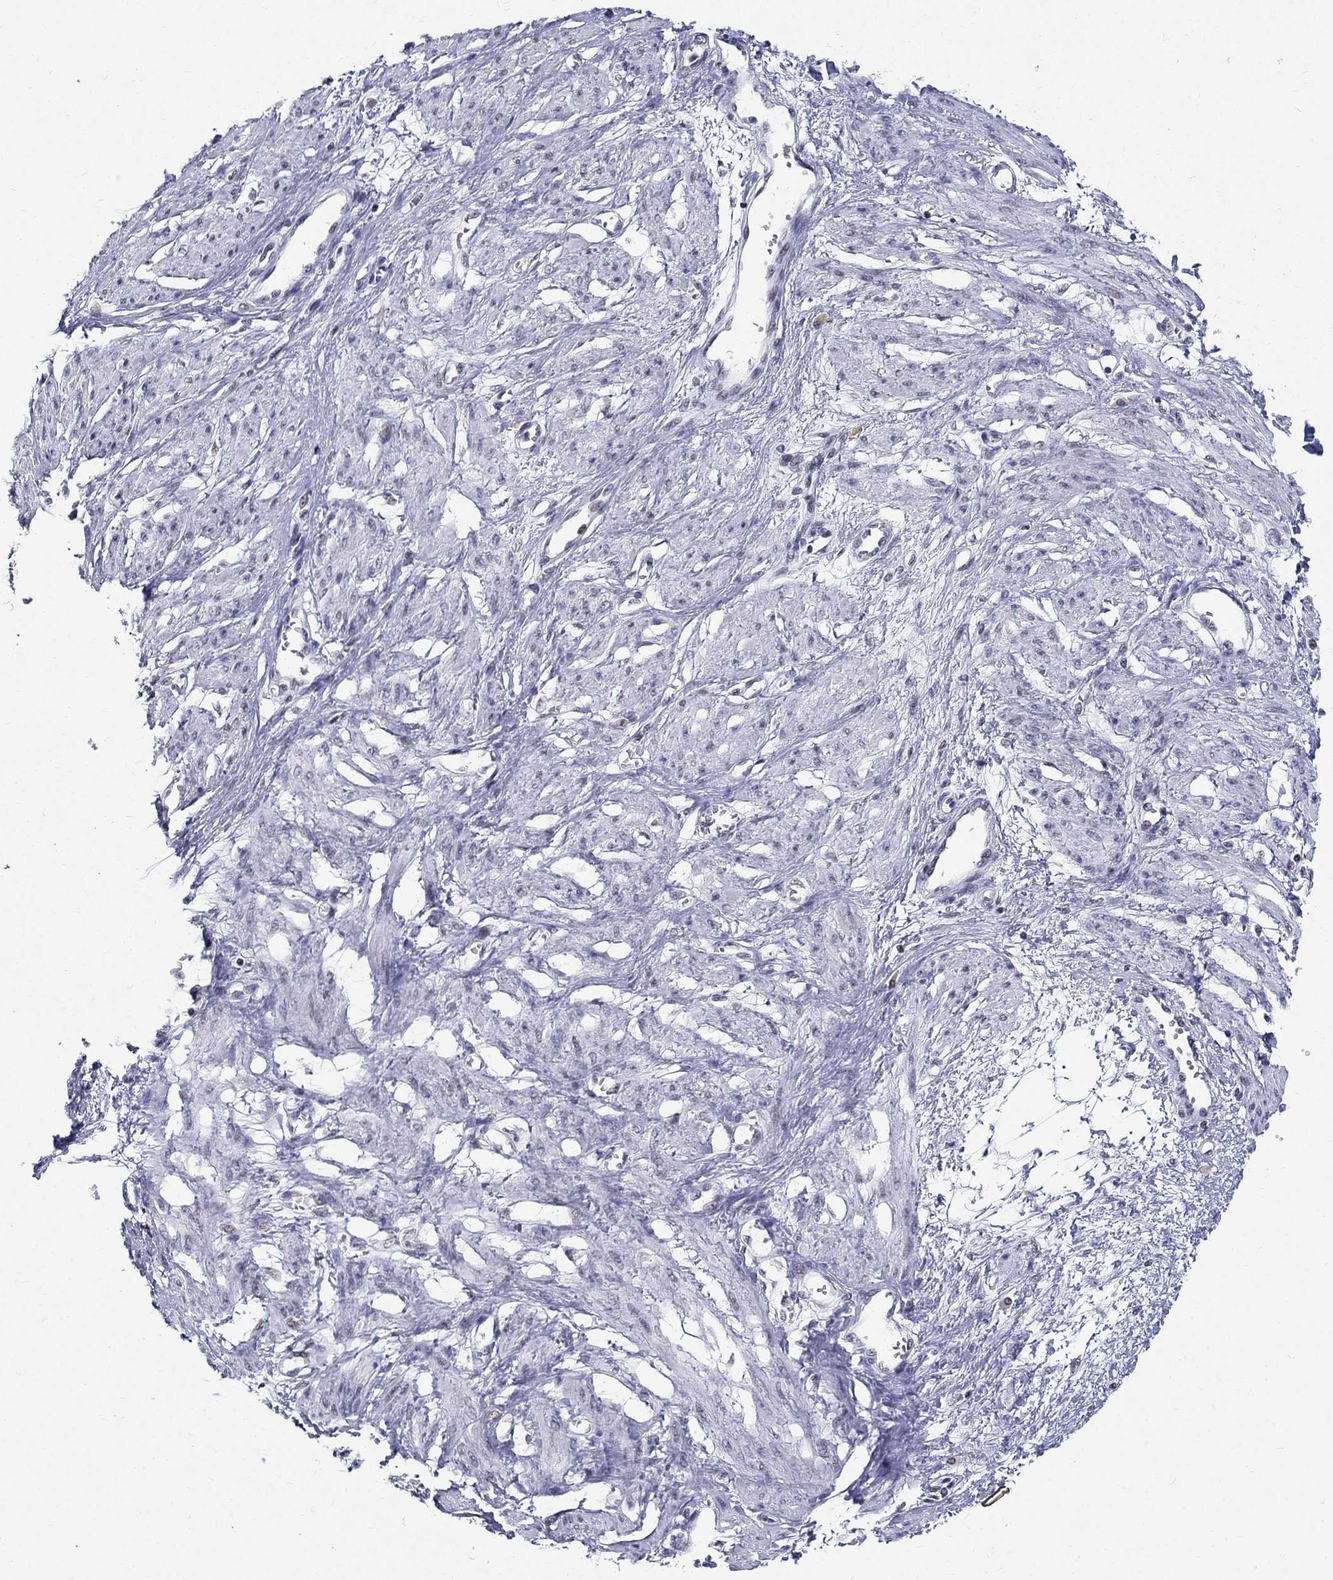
{"staining": {"intensity": "negative", "quantity": "none", "location": "none"}, "tissue": "smooth muscle", "cell_type": "Smooth muscle cells", "image_type": "normal", "snomed": [{"axis": "morphology", "description": "Normal tissue, NOS"}, {"axis": "topography", "description": "Smooth muscle"}, {"axis": "topography", "description": "Uterus"}], "caption": "High power microscopy image of an IHC micrograph of unremarkable smooth muscle, revealing no significant staining in smooth muscle cells. (Brightfield microscopy of DAB immunohistochemistry at high magnification).", "gene": "BHLHE22", "patient": {"sex": "female", "age": 39}}